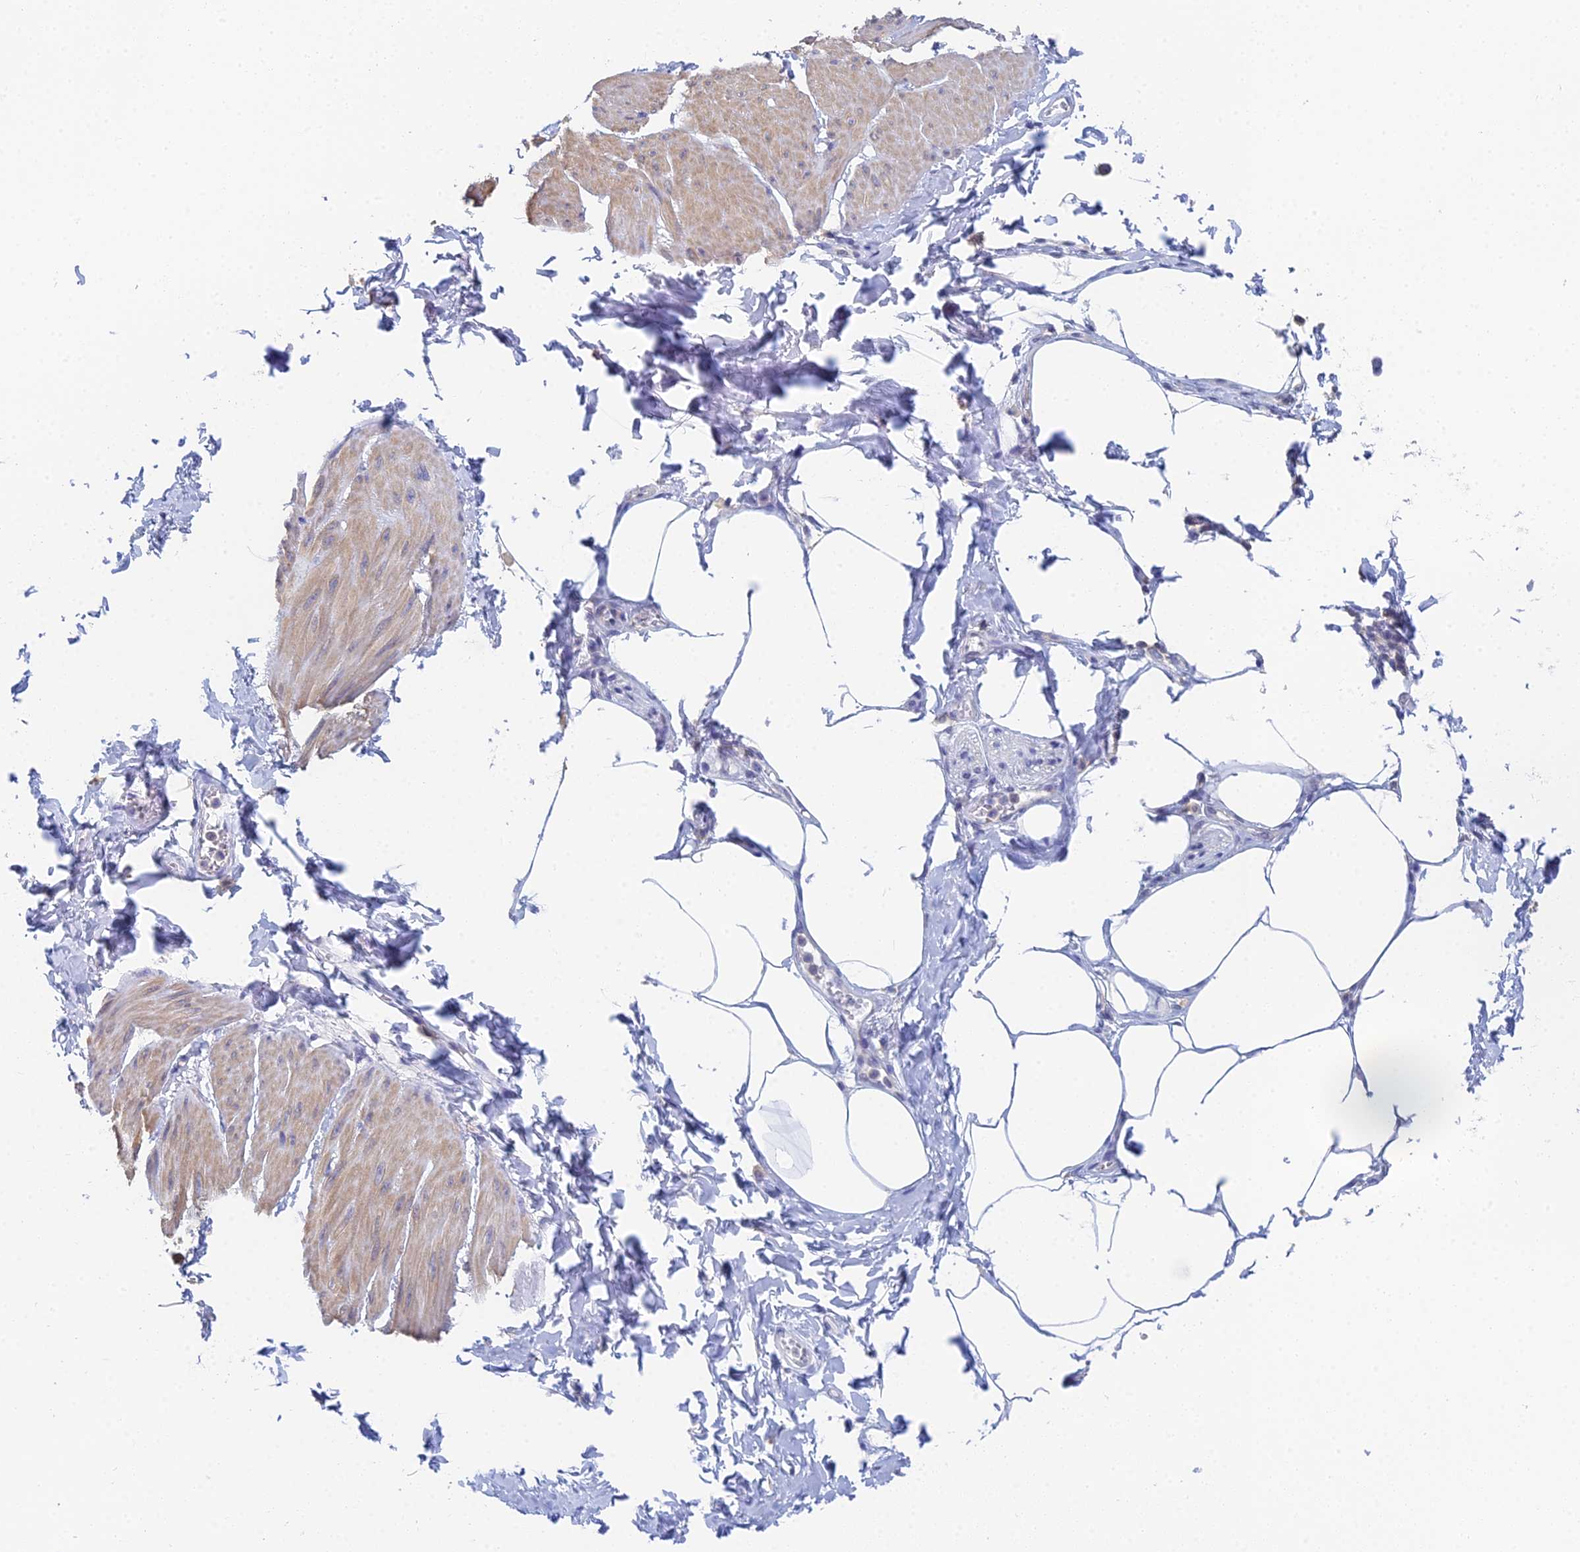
{"staining": {"intensity": "weak", "quantity": ">75%", "location": "cytoplasmic/membranous"}, "tissue": "smooth muscle", "cell_type": "Smooth muscle cells", "image_type": "normal", "snomed": [{"axis": "morphology", "description": "Urothelial carcinoma, High grade"}, {"axis": "topography", "description": "Urinary bladder"}], "caption": "Smooth muscle cells display weak cytoplasmic/membranous staining in approximately >75% of cells in normal smooth muscle.", "gene": "MCM2", "patient": {"sex": "male", "age": 46}}